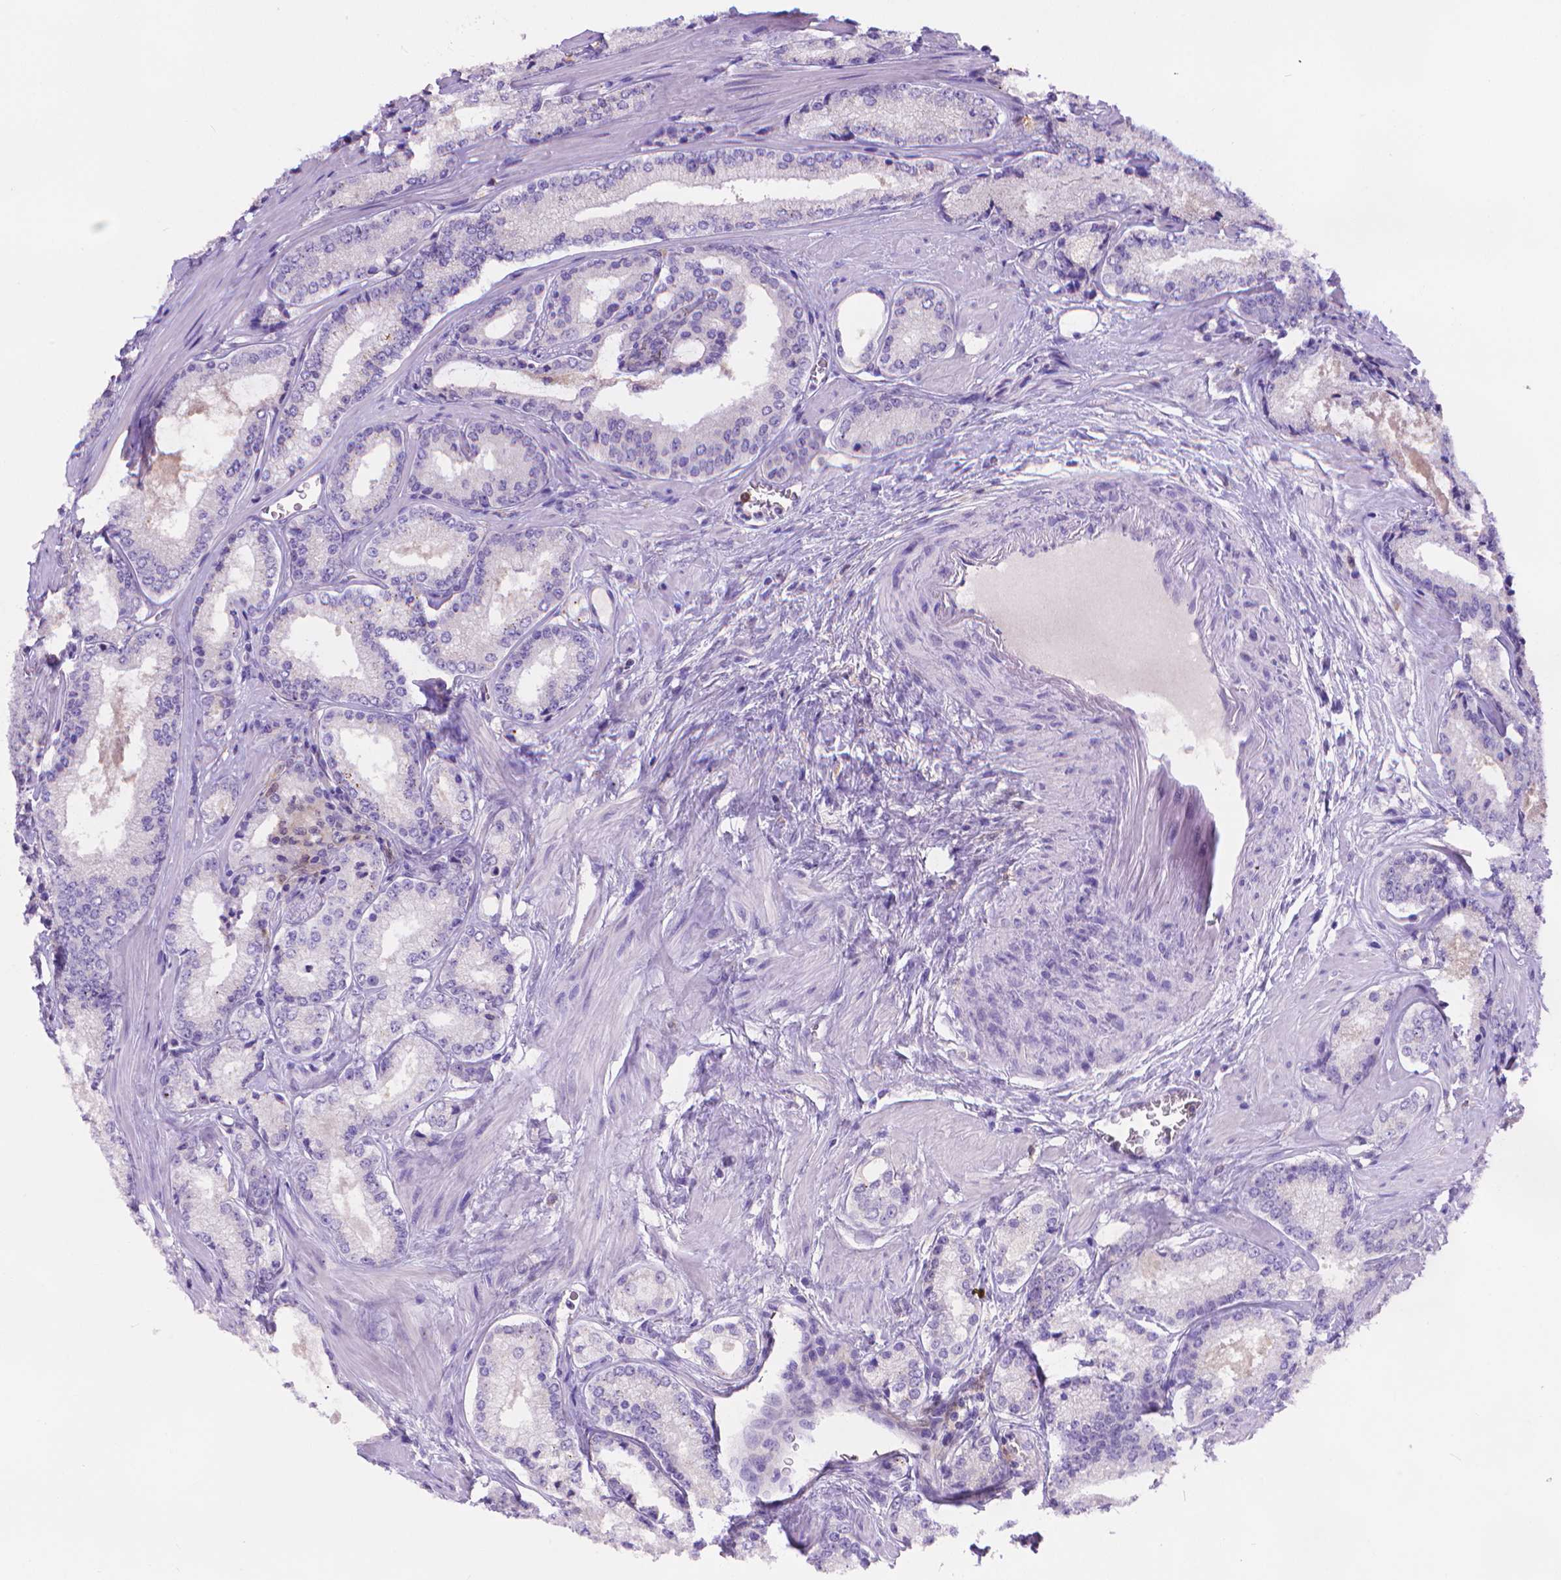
{"staining": {"intensity": "negative", "quantity": "none", "location": "none"}, "tissue": "prostate cancer", "cell_type": "Tumor cells", "image_type": "cancer", "snomed": [{"axis": "morphology", "description": "Adenocarcinoma, Low grade"}, {"axis": "topography", "description": "Prostate"}], "caption": "Immunohistochemistry histopathology image of neoplastic tissue: human adenocarcinoma (low-grade) (prostate) stained with DAB demonstrates no significant protein expression in tumor cells.", "gene": "FGD2", "patient": {"sex": "male", "age": 56}}